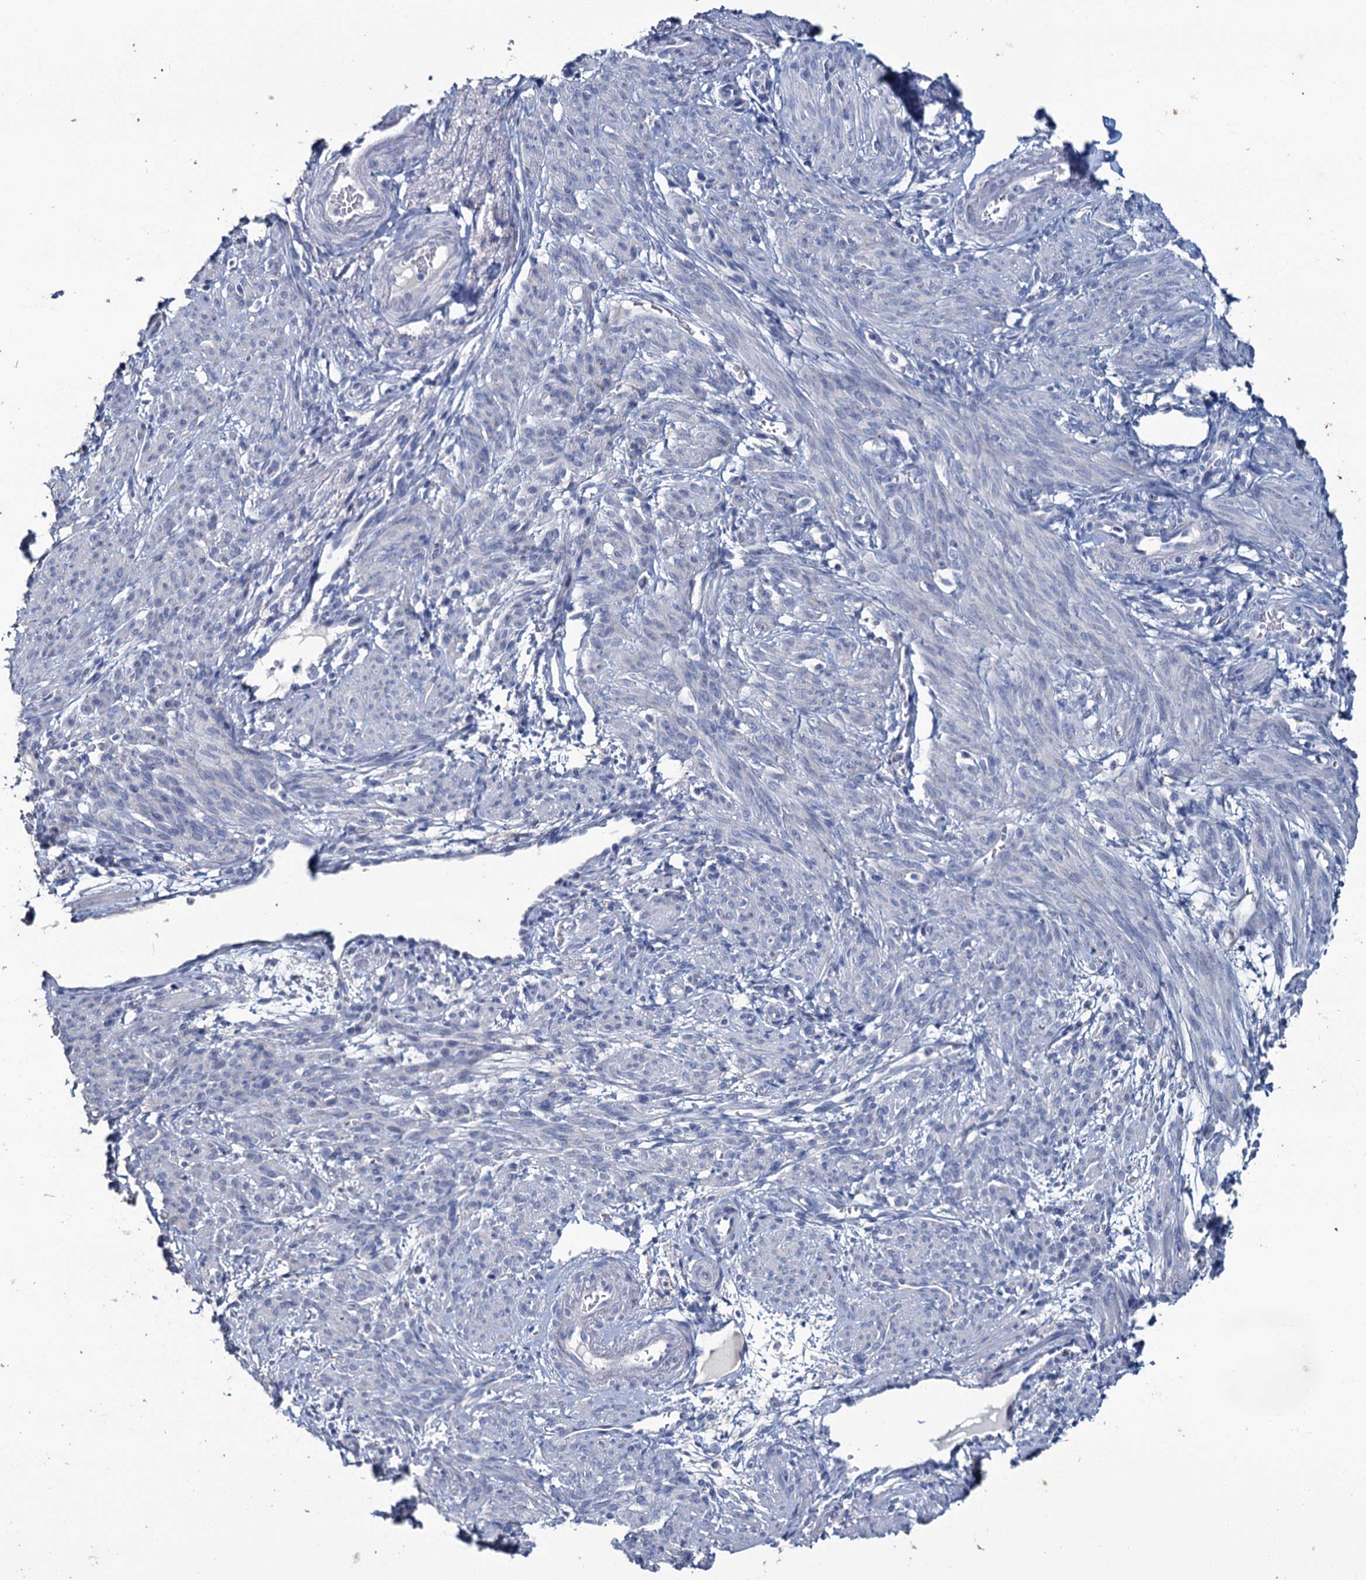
{"staining": {"intensity": "negative", "quantity": "none", "location": "none"}, "tissue": "smooth muscle", "cell_type": "Smooth muscle cells", "image_type": "normal", "snomed": [{"axis": "morphology", "description": "Normal tissue, NOS"}, {"axis": "topography", "description": "Smooth muscle"}], "caption": "Immunohistochemistry histopathology image of unremarkable smooth muscle stained for a protein (brown), which shows no expression in smooth muscle cells. The staining is performed using DAB (3,3'-diaminobenzidine) brown chromogen with nuclei counter-stained in using hematoxylin.", "gene": "SNCB", "patient": {"sex": "female", "age": 39}}